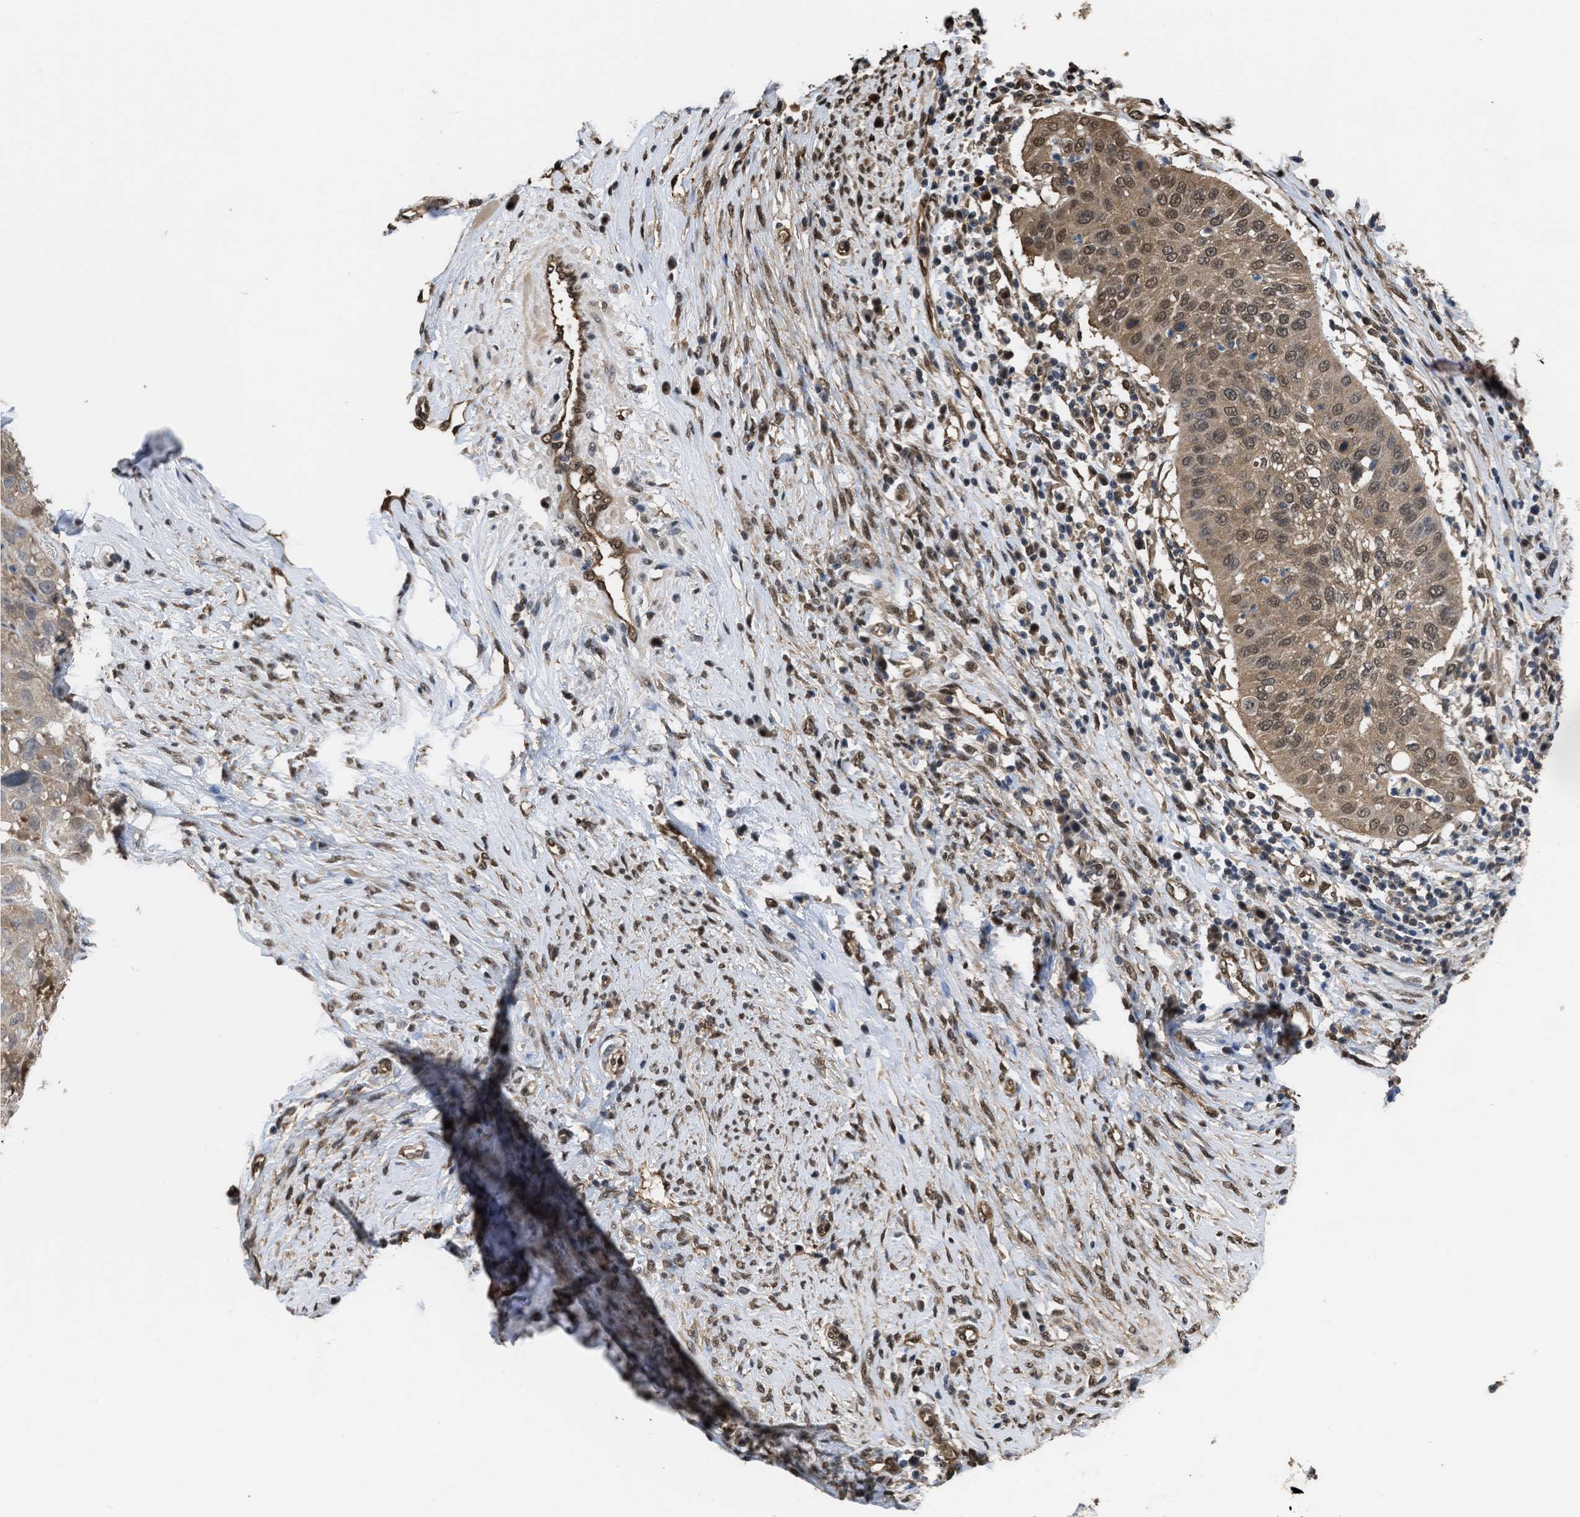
{"staining": {"intensity": "moderate", "quantity": ">75%", "location": "cytoplasmic/membranous,nuclear"}, "tissue": "cervical cancer", "cell_type": "Tumor cells", "image_type": "cancer", "snomed": [{"axis": "morphology", "description": "Normal tissue, NOS"}, {"axis": "morphology", "description": "Squamous cell carcinoma, NOS"}, {"axis": "topography", "description": "Cervix"}], "caption": "Protein analysis of cervical squamous cell carcinoma tissue exhibits moderate cytoplasmic/membranous and nuclear staining in approximately >75% of tumor cells.", "gene": "YWHAG", "patient": {"sex": "female", "age": 39}}